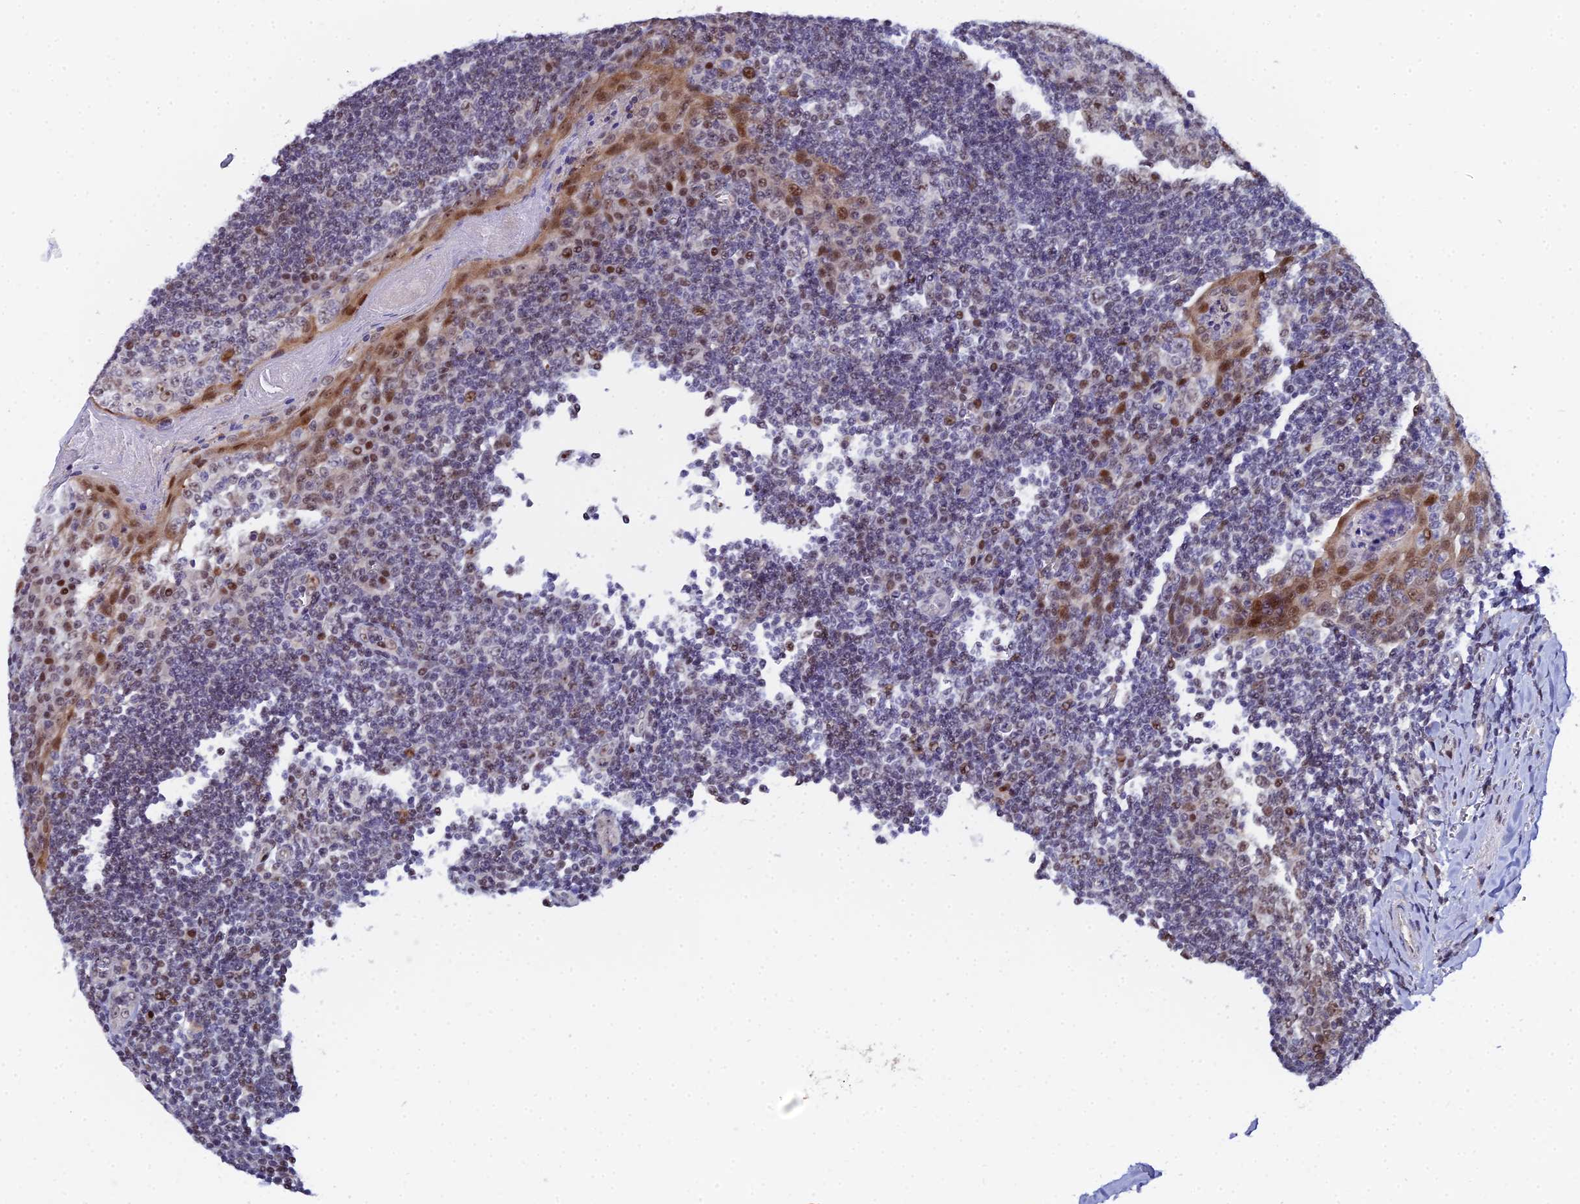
{"staining": {"intensity": "moderate", "quantity": "25%-75%", "location": "nuclear"}, "tissue": "tonsil", "cell_type": "Germinal center cells", "image_type": "normal", "snomed": [{"axis": "morphology", "description": "Normal tissue, NOS"}, {"axis": "topography", "description": "Tonsil"}], "caption": "Protein analysis of normal tonsil shows moderate nuclear positivity in about 25%-75% of germinal center cells.", "gene": "TIFA", "patient": {"sex": "male", "age": 27}}